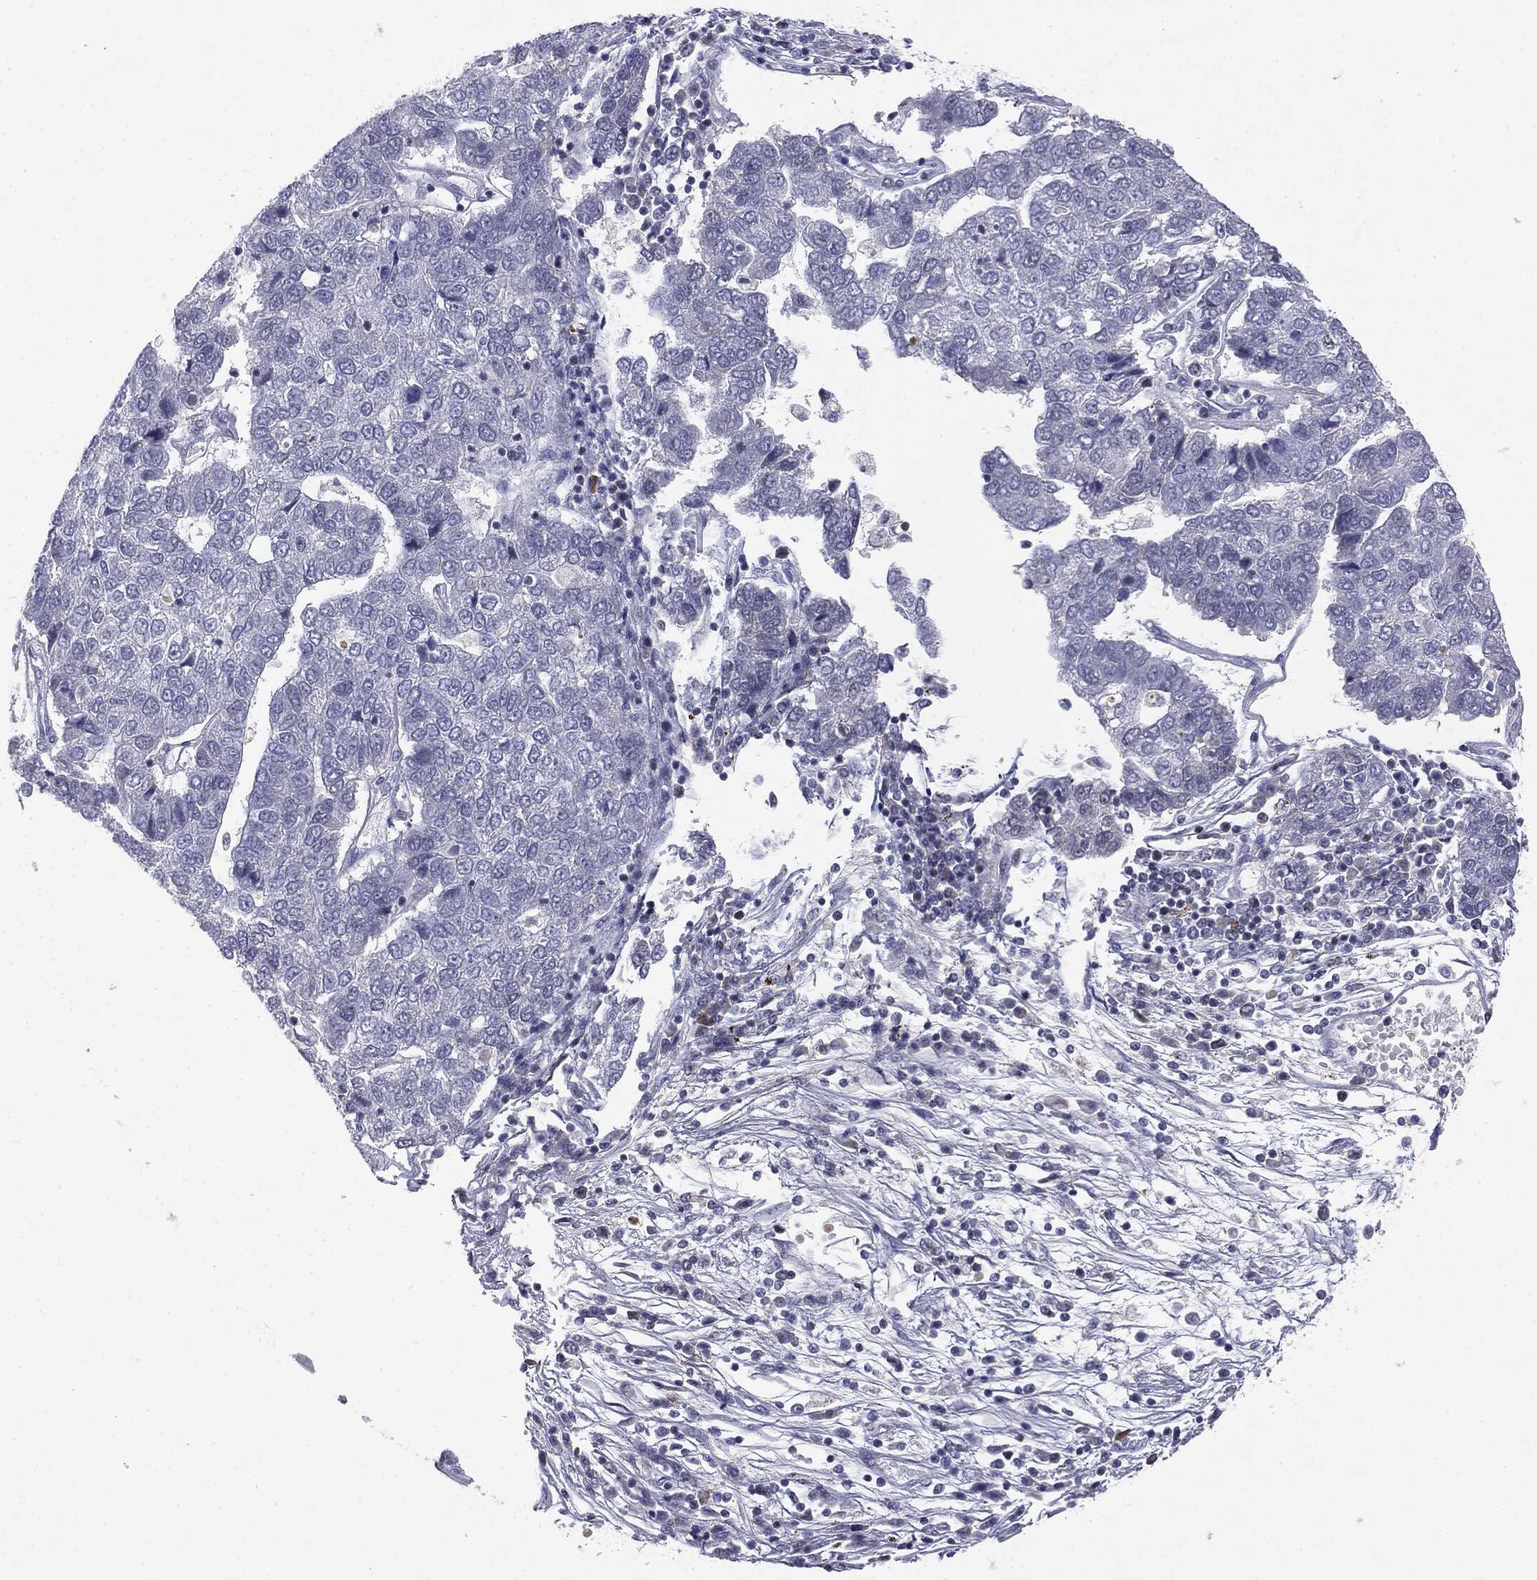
{"staining": {"intensity": "negative", "quantity": "none", "location": "none"}, "tissue": "pancreatic cancer", "cell_type": "Tumor cells", "image_type": "cancer", "snomed": [{"axis": "morphology", "description": "Adenocarcinoma, NOS"}, {"axis": "topography", "description": "Pancreas"}], "caption": "Immunohistochemistry micrograph of neoplastic tissue: pancreatic cancer (adenocarcinoma) stained with DAB reveals no significant protein positivity in tumor cells.", "gene": "KIF2C", "patient": {"sex": "female", "age": 61}}